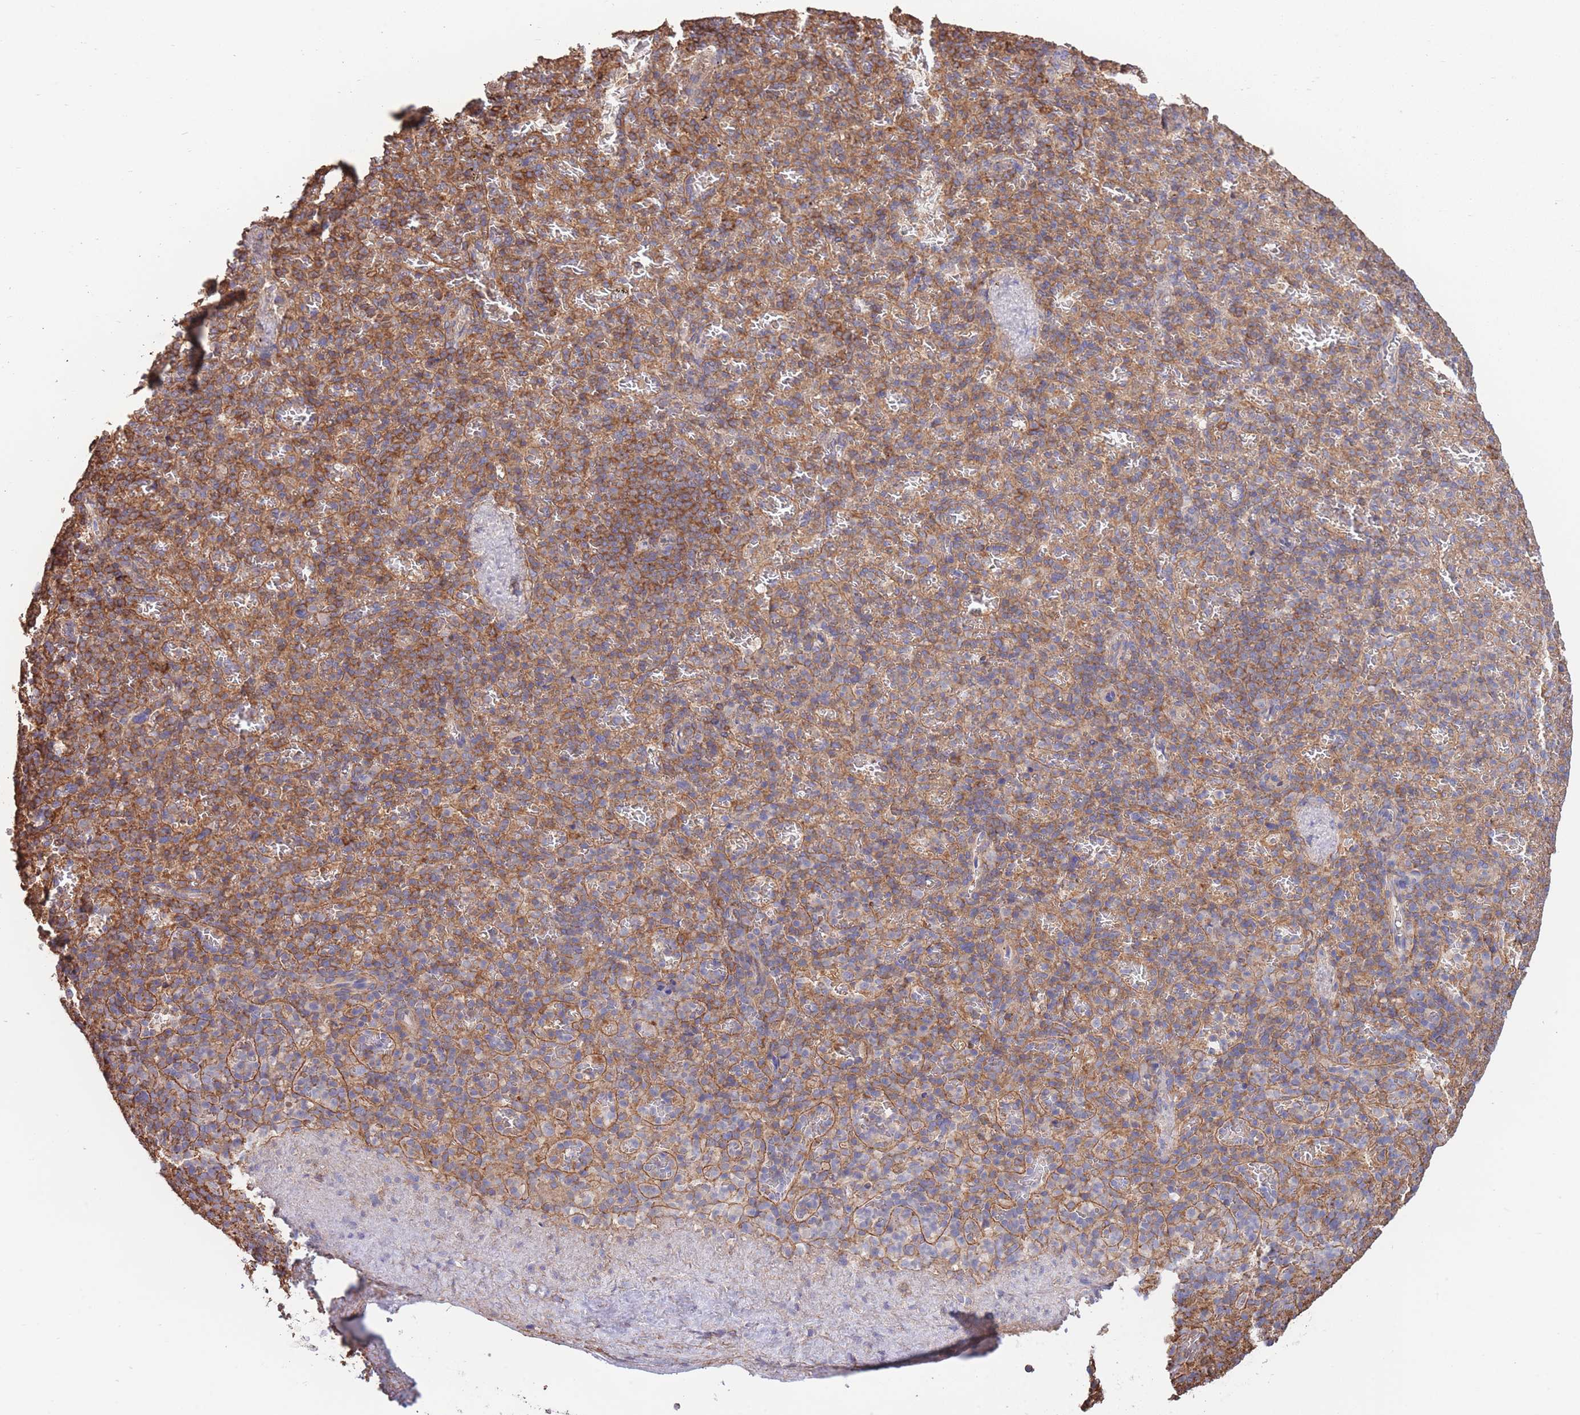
{"staining": {"intensity": "moderate", "quantity": ">75%", "location": "cytoplasmic/membranous"}, "tissue": "spleen", "cell_type": "Cells in red pulp", "image_type": "normal", "snomed": [{"axis": "morphology", "description": "Normal tissue, NOS"}, {"axis": "topography", "description": "Spleen"}], "caption": "Protein analysis of unremarkable spleen displays moderate cytoplasmic/membranous staining in approximately >75% of cells in red pulp.", "gene": "LRRN4CL", "patient": {"sex": "female", "age": 74}}